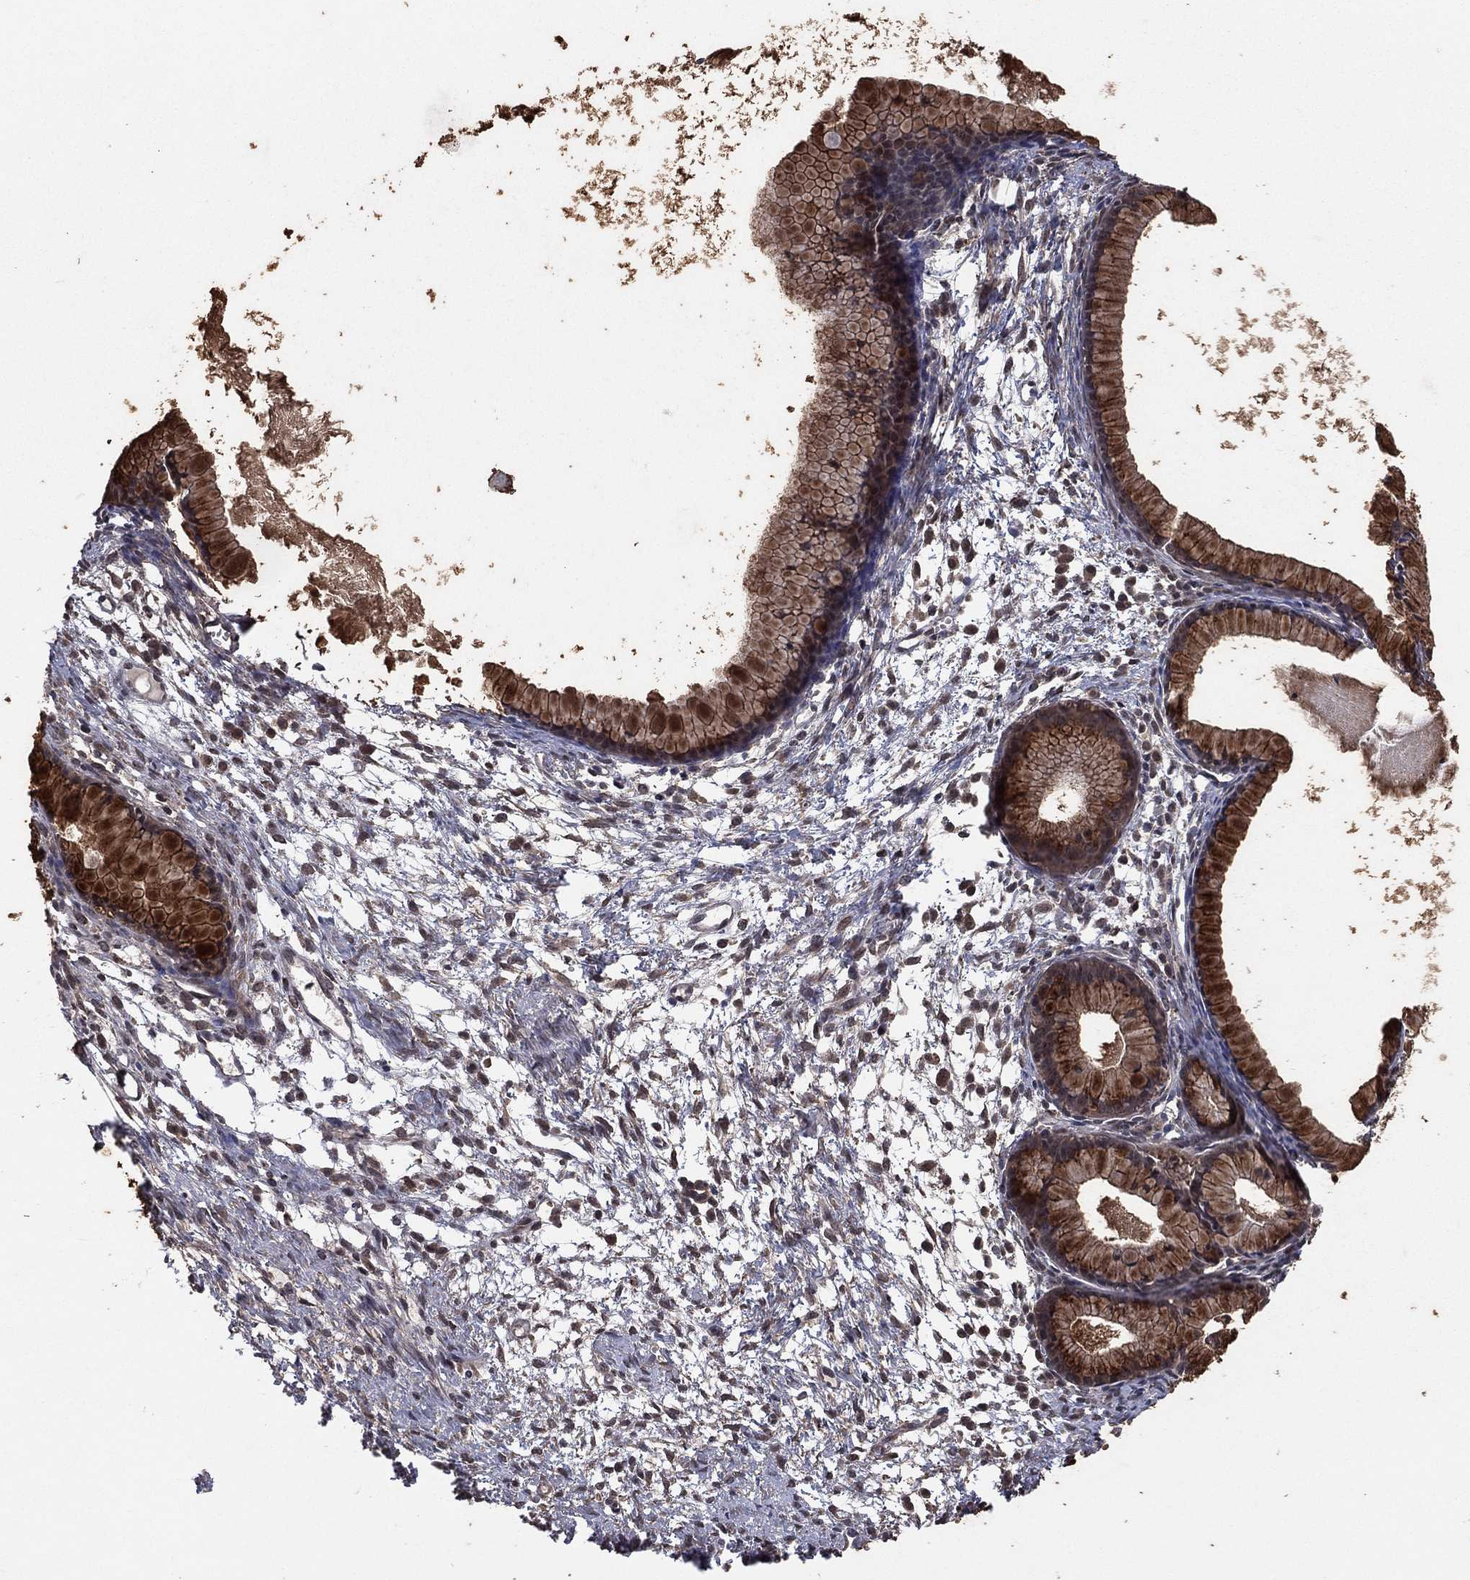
{"staining": {"intensity": "moderate", "quantity": ">75%", "location": "cytoplasmic/membranous"}, "tissue": "ovarian cancer", "cell_type": "Tumor cells", "image_type": "cancer", "snomed": [{"axis": "morphology", "description": "Cystadenocarcinoma, mucinous, NOS"}, {"axis": "topography", "description": "Ovary"}], "caption": "A histopathology image showing moderate cytoplasmic/membranous positivity in approximately >75% of tumor cells in ovarian mucinous cystadenocarcinoma, as visualized by brown immunohistochemical staining.", "gene": "ATG4B", "patient": {"sex": "female", "age": 41}}